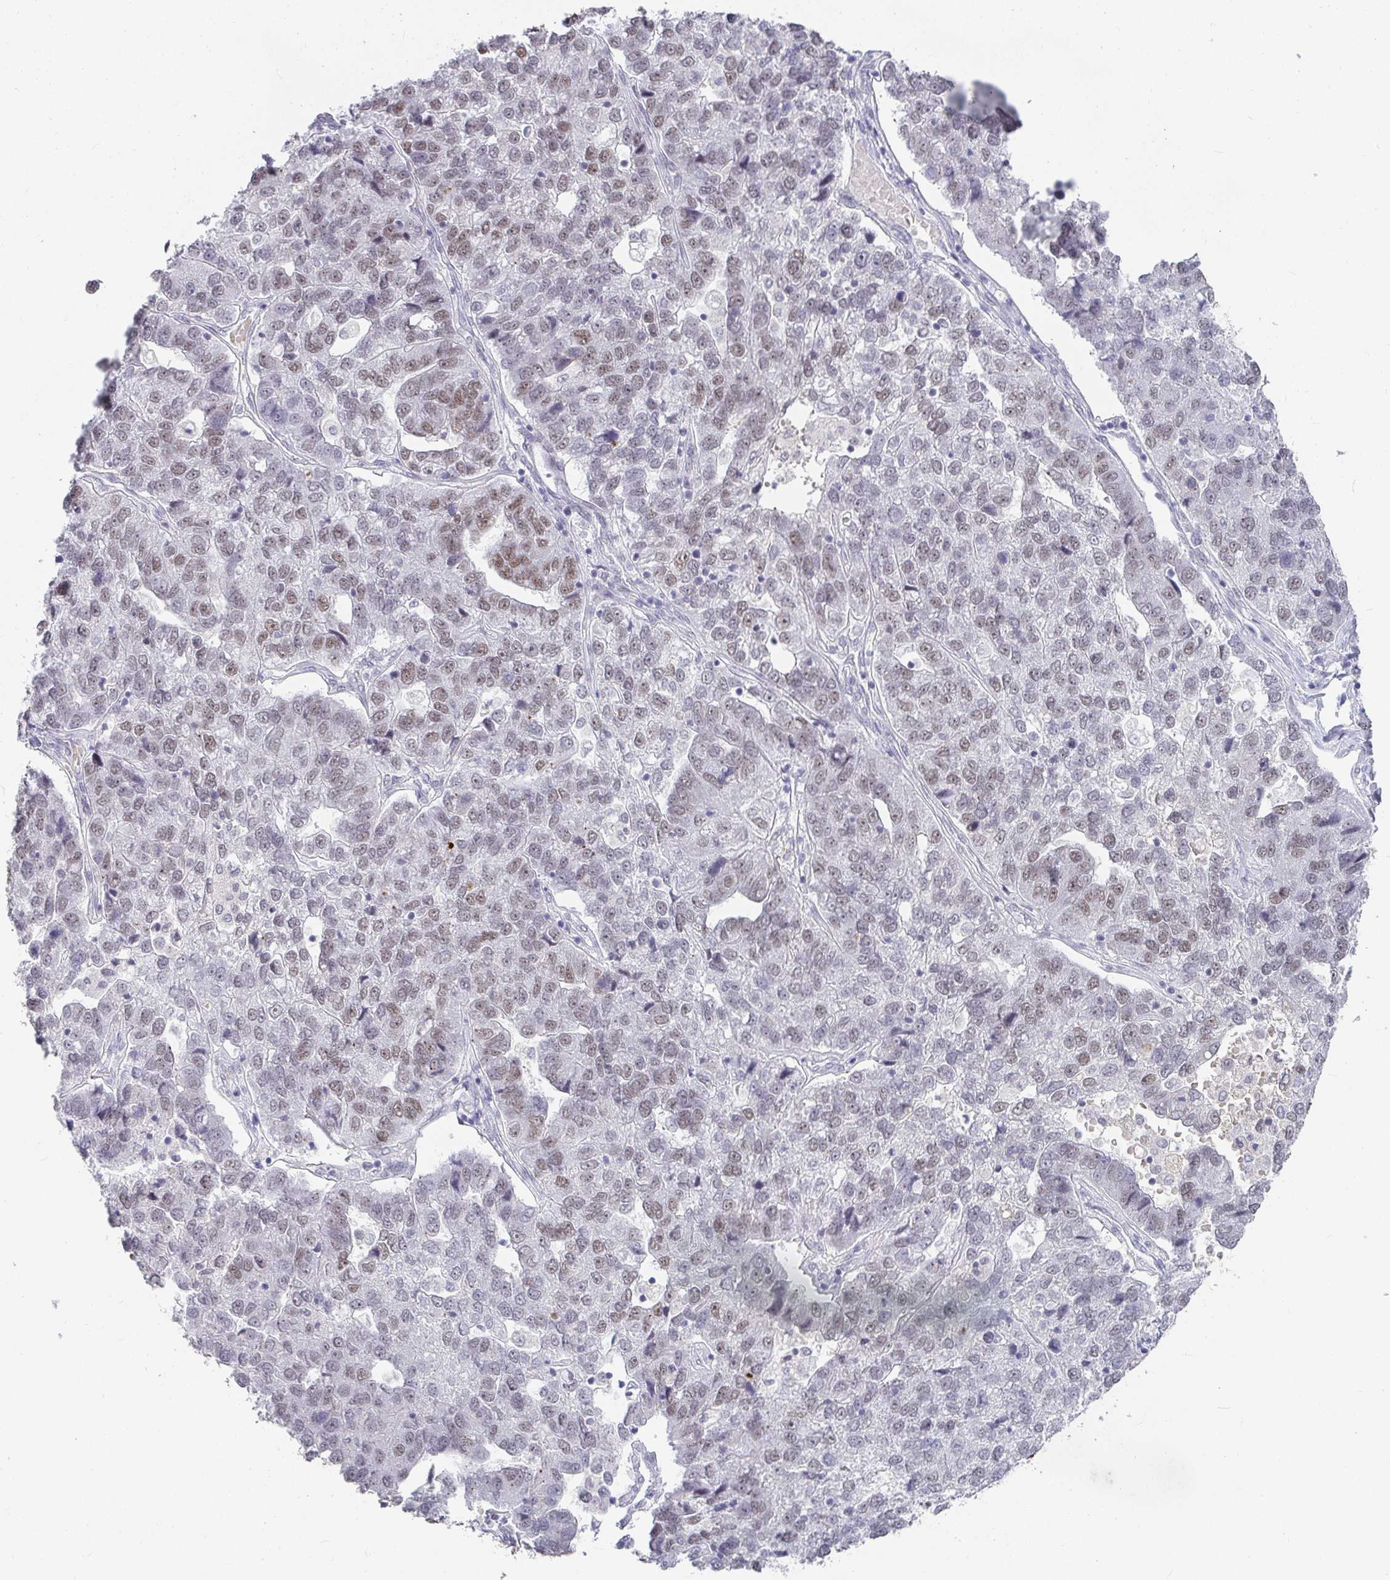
{"staining": {"intensity": "weak", "quantity": "25%-75%", "location": "nuclear"}, "tissue": "pancreatic cancer", "cell_type": "Tumor cells", "image_type": "cancer", "snomed": [{"axis": "morphology", "description": "Adenocarcinoma, NOS"}, {"axis": "topography", "description": "Pancreas"}], "caption": "Immunohistochemical staining of human pancreatic cancer exhibits low levels of weak nuclear expression in about 25%-75% of tumor cells. (DAB = brown stain, brightfield microscopy at high magnification).", "gene": "RCOR1", "patient": {"sex": "female", "age": 61}}